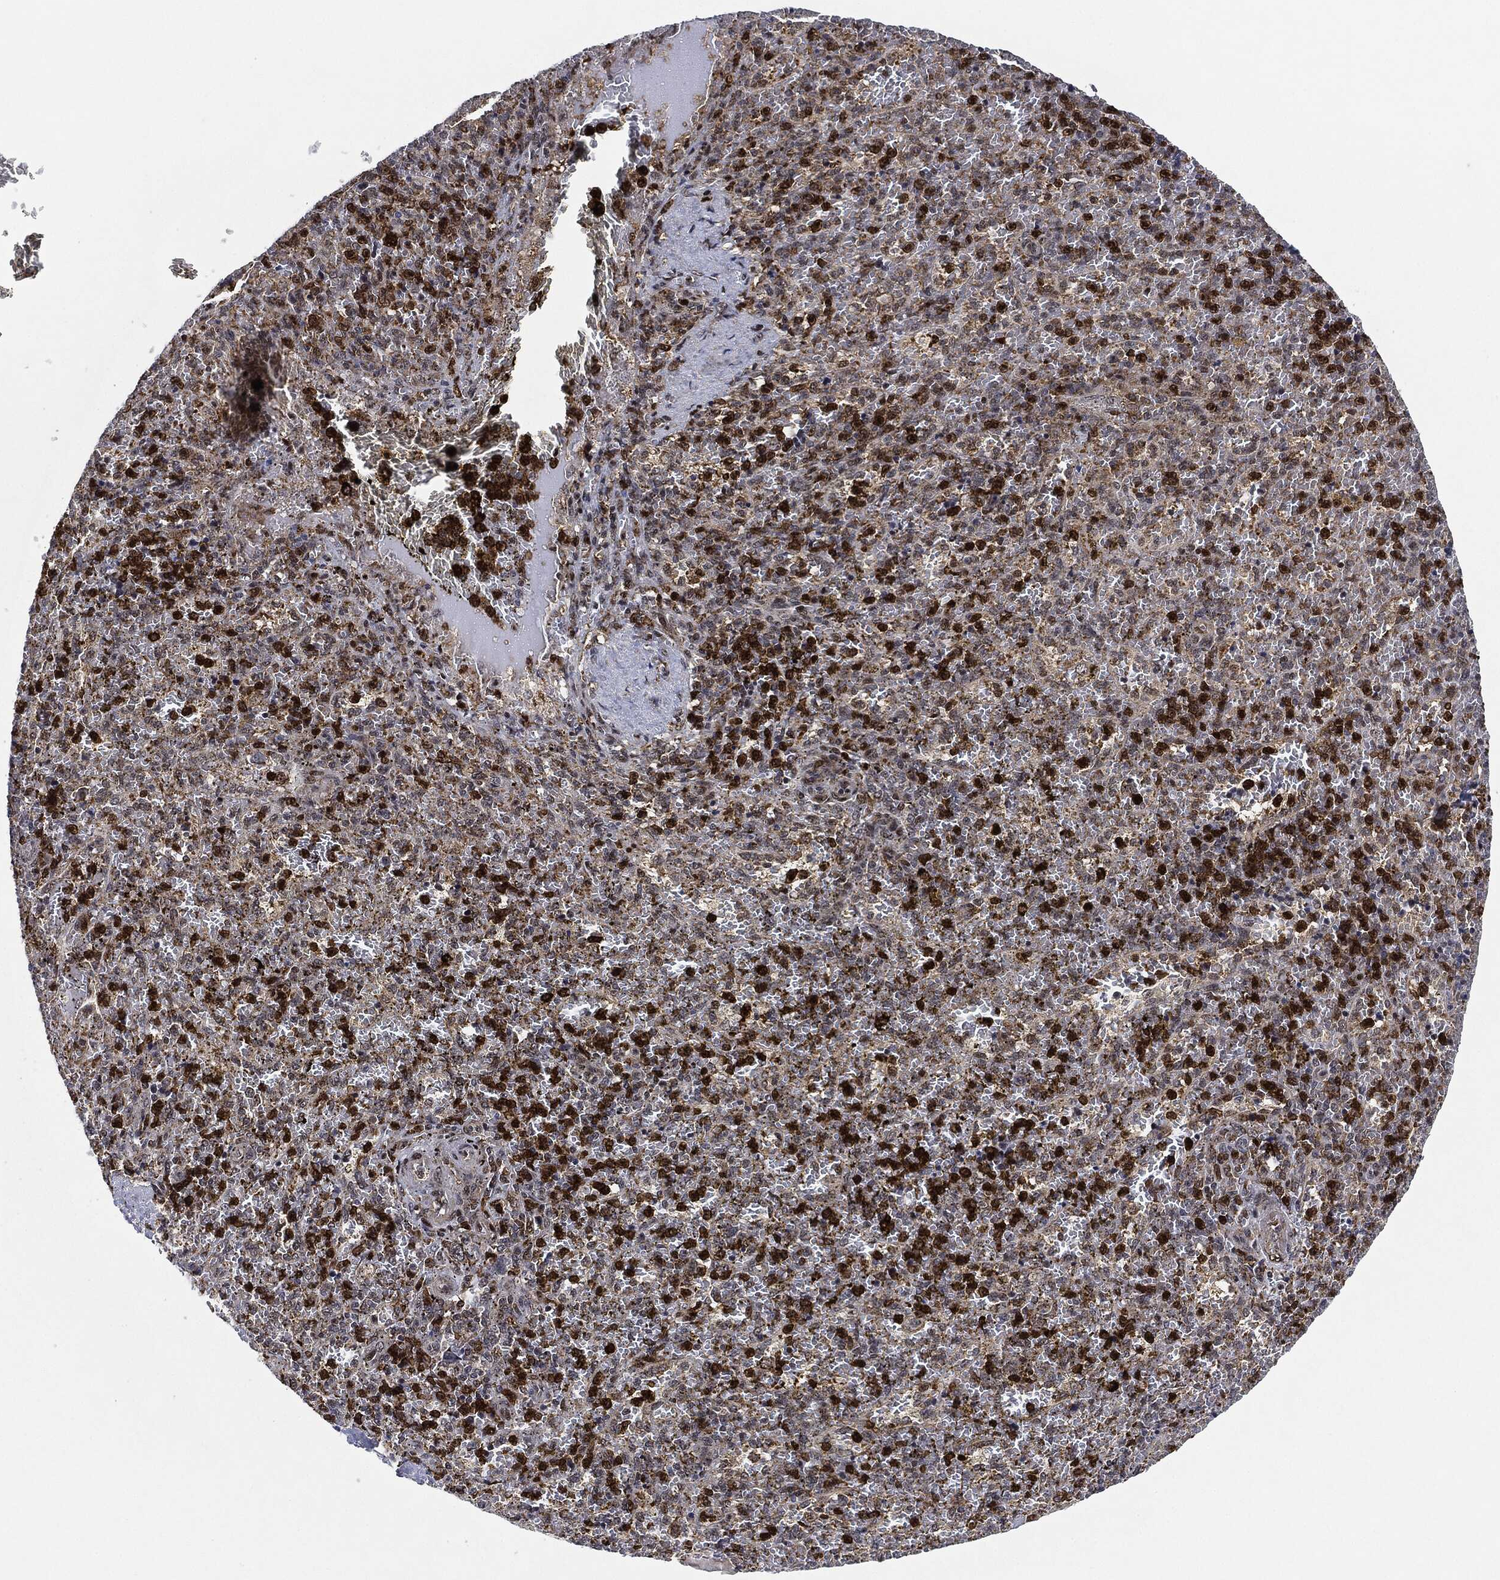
{"staining": {"intensity": "strong", "quantity": "25%-75%", "location": "cytoplasmic/membranous,nuclear"}, "tissue": "spleen", "cell_type": "Cells in red pulp", "image_type": "normal", "snomed": [{"axis": "morphology", "description": "Normal tissue, NOS"}, {"axis": "topography", "description": "Spleen"}], "caption": "An image of human spleen stained for a protein exhibits strong cytoplasmic/membranous,nuclear brown staining in cells in red pulp.", "gene": "NANOS3", "patient": {"sex": "female", "age": 50}}